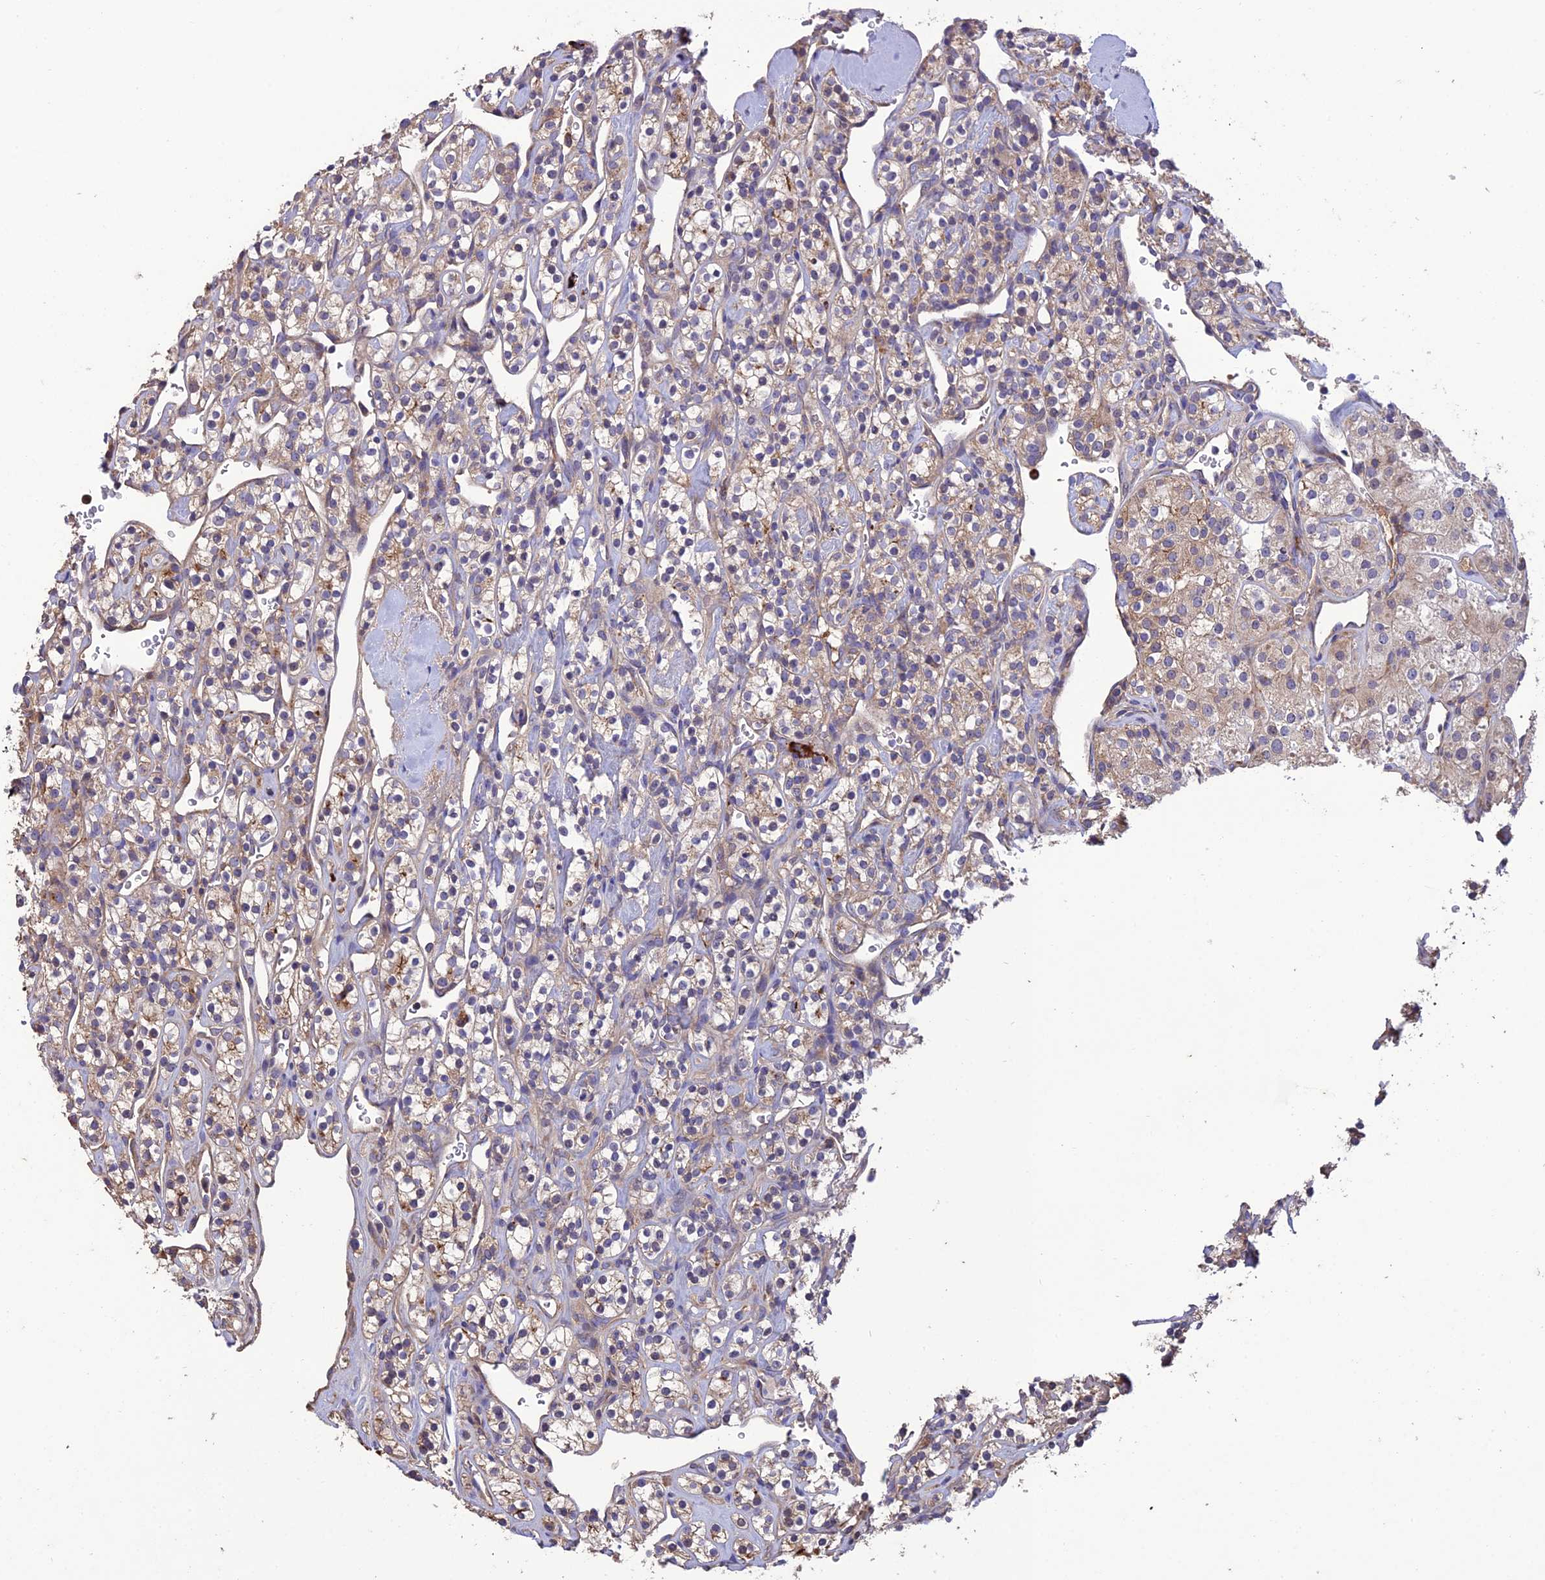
{"staining": {"intensity": "weak", "quantity": "25%-75%", "location": "cytoplasmic/membranous"}, "tissue": "renal cancer", "cell_type": "Tumor cells", "image_type": "cancer", "snomed": [{"axis": "morphology", "description": "Adenocarcinoma, NOS"}, {"axis": "topography", "description": "Kidney"}], "caption": "This is an image of immunohistochemistry (IHC) staining of renal cancer, which shows weak expression in the cytoplasmic/membranous of tumor cells.", "gene": "MIOS", "patient": {"sex": "male", "age": 77}}